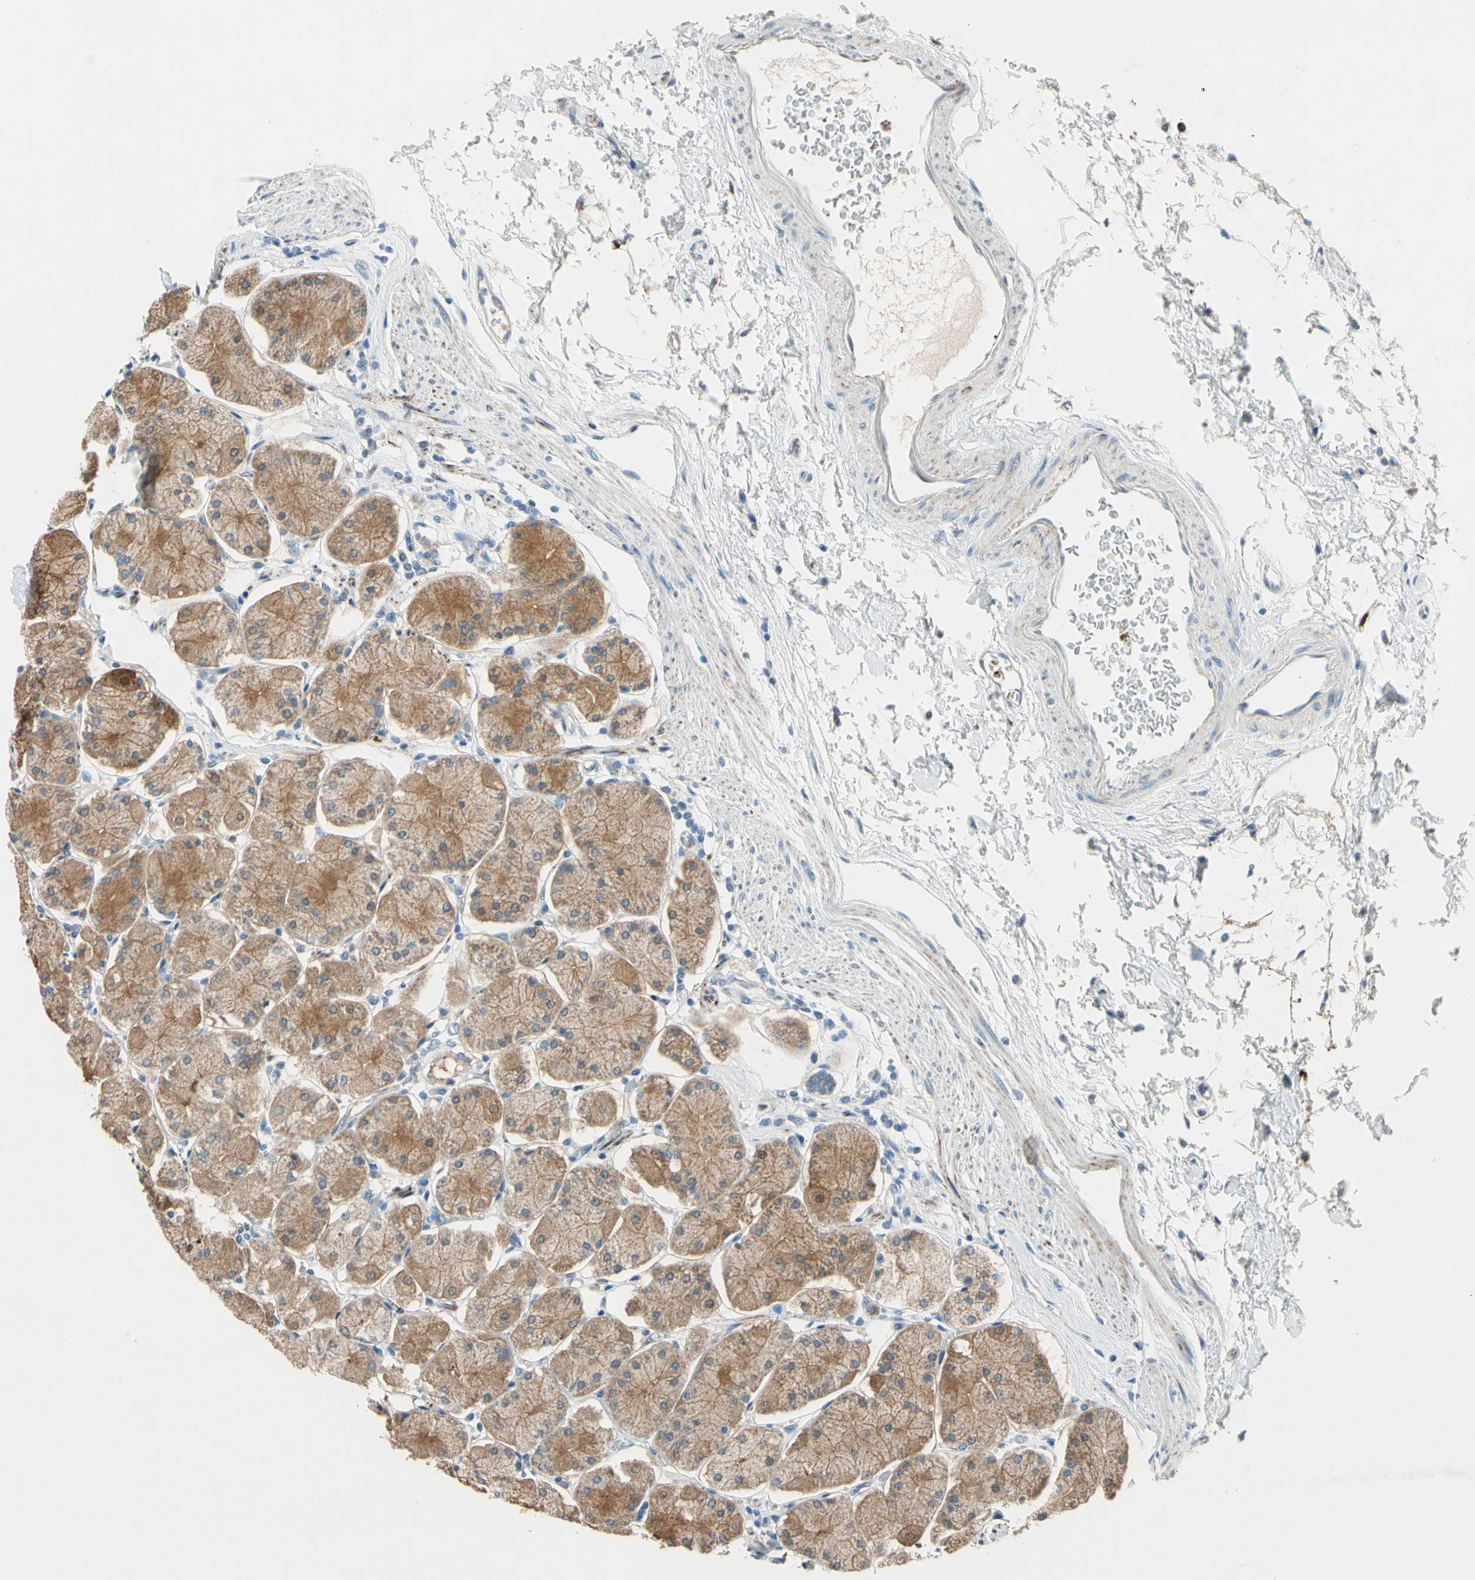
{"staining": {"intensity": "moderate", "quantity": ">75%", "location": "cytoplasmic/membranous"}, "tissue": "stomach", "cell_type": "Glandular cells", "image_type": "normal", "snomed": [{"axis": "morphology", "description": "Normal tissue, NOS"}, {"axis": "topography", "description": "Stomach, upper"}, {"axis": "topography", "description": "Stomach"}], "caption": "A photomicrograph of human stomach stained for a protein reveals moderate cytoplasmic/membranous brown staining in glandular cells. The staining was performed using DAB (3,3'-diaminobenzidine) to visualize the protein expression in brown, while the nuclei were stained in blue with hematoxylin (Magnification: 20x).", "gene": "LY6G6F", "patient": {"sex": "male", "age": 76}}